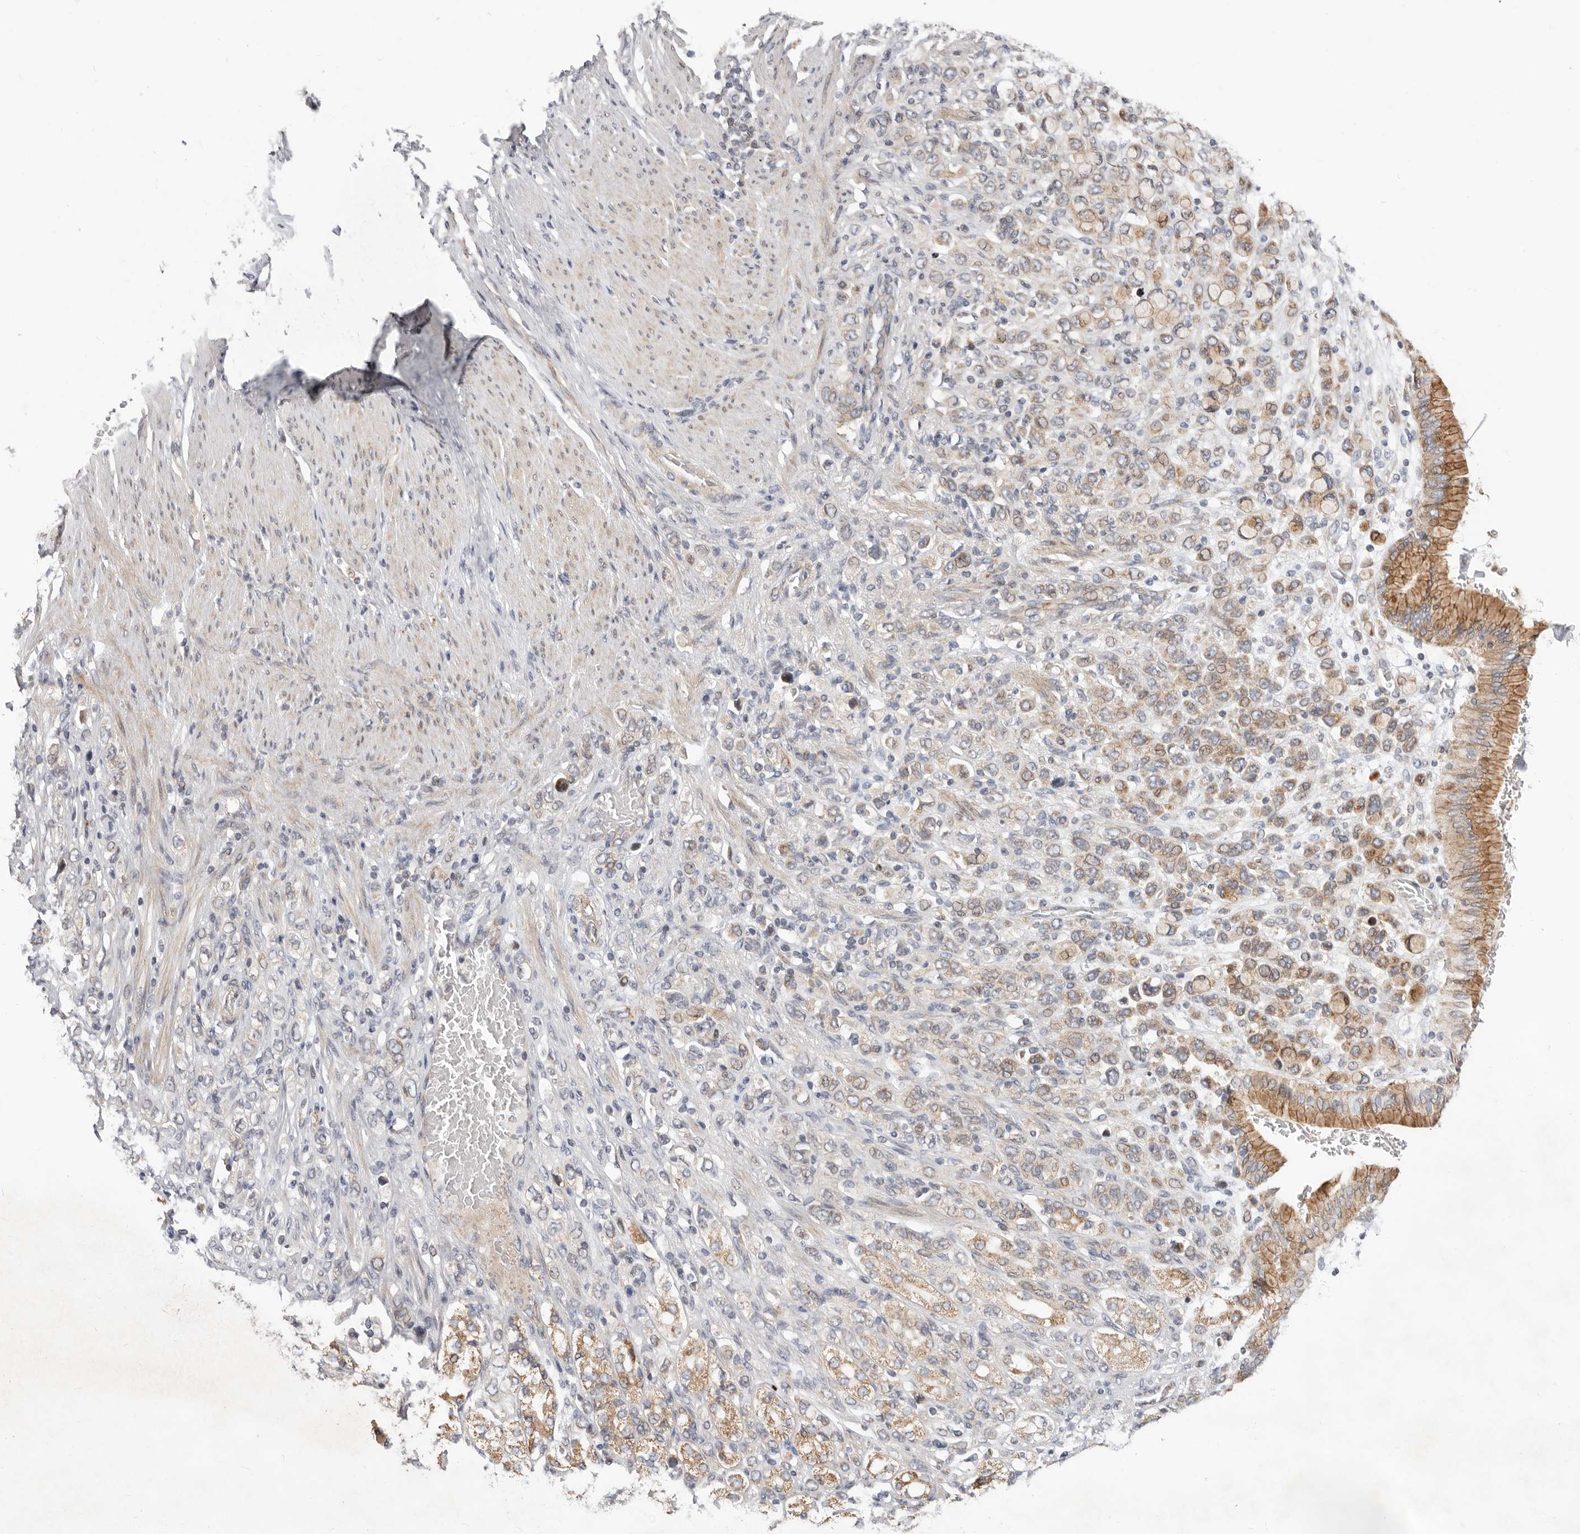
{"staining": {"intensity": "moderate", "quantity": "25%-75%", "location": "cytoplasmic/membranous"}, "tissue": "stomach cancer", "cell_type": "Tumor cells", "image_type": "cancer", "snomed": [{"axis": "morphology", "description": "Adenocarcinoma, NOS"}, {"axis": "topography", "description": "Stomach"}], "caption": "Adenocarcinoma (stomach) was stained to show a protein in brown. There is medium levels of moderate cytoplasmic/membranous expression in approximately 25%-75% of tumor cells. (DAB IHC with brightfield microscopy, high magnification).", "gene": "TOR3A", "patient": {"sex": "female", "age": 65}}